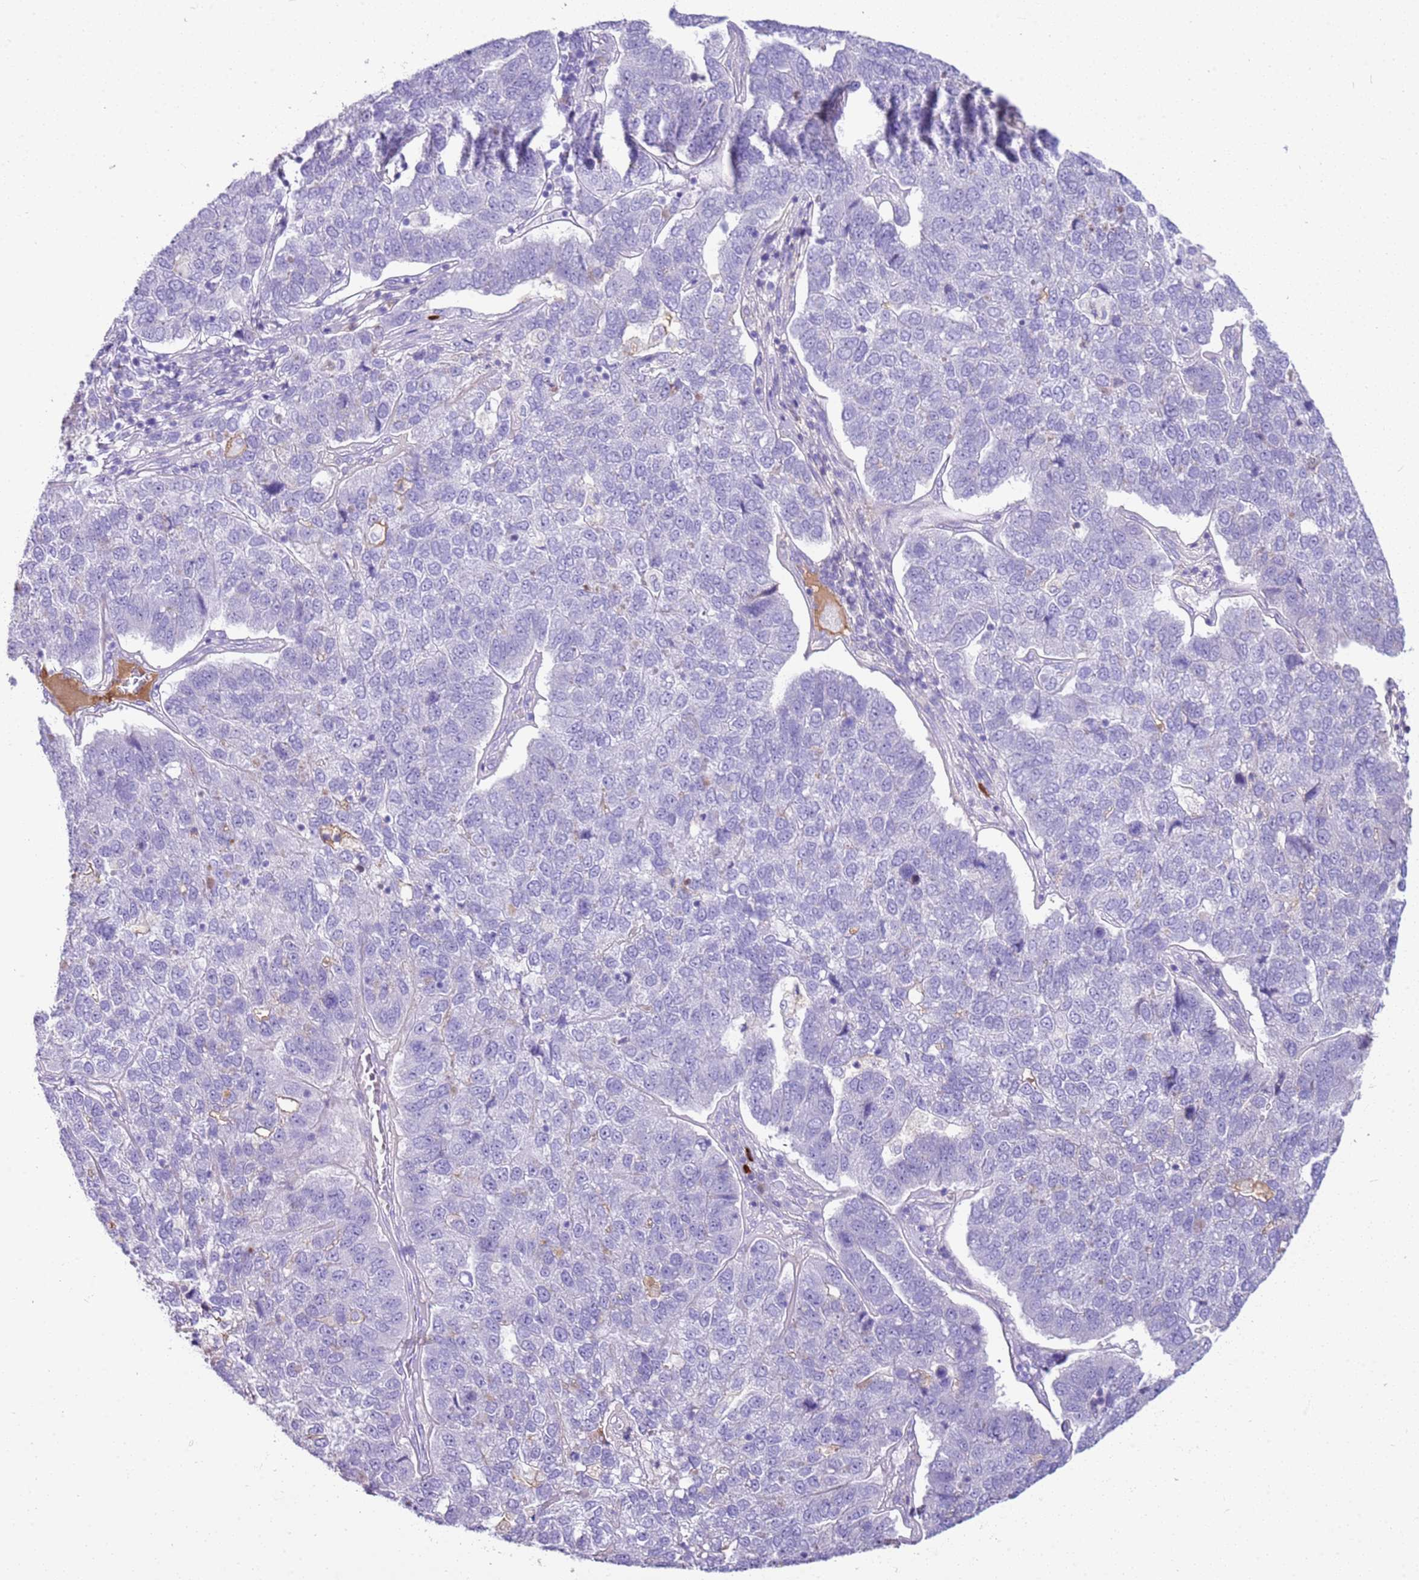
{"staining": {"intensity": "negative", "quantity": "none", "location": "none"}, "tissue": "pancreatic cancer", "cell_type": "Tumor cells", "image_type": "cancer", "snomed": [{"axis": "morphology", "description": "Adenocarcinoma, NOS"}, {"axis": "topography", "description": "Pancreas"}], "caption": "Protein analysis of pancreatic cancer displays no significant expression in tumor cells. (IHC, brightfield microscopy, high magnification).", "gene": "IGKV3D-11", "patient": {"sex": "female", "age": 61}}